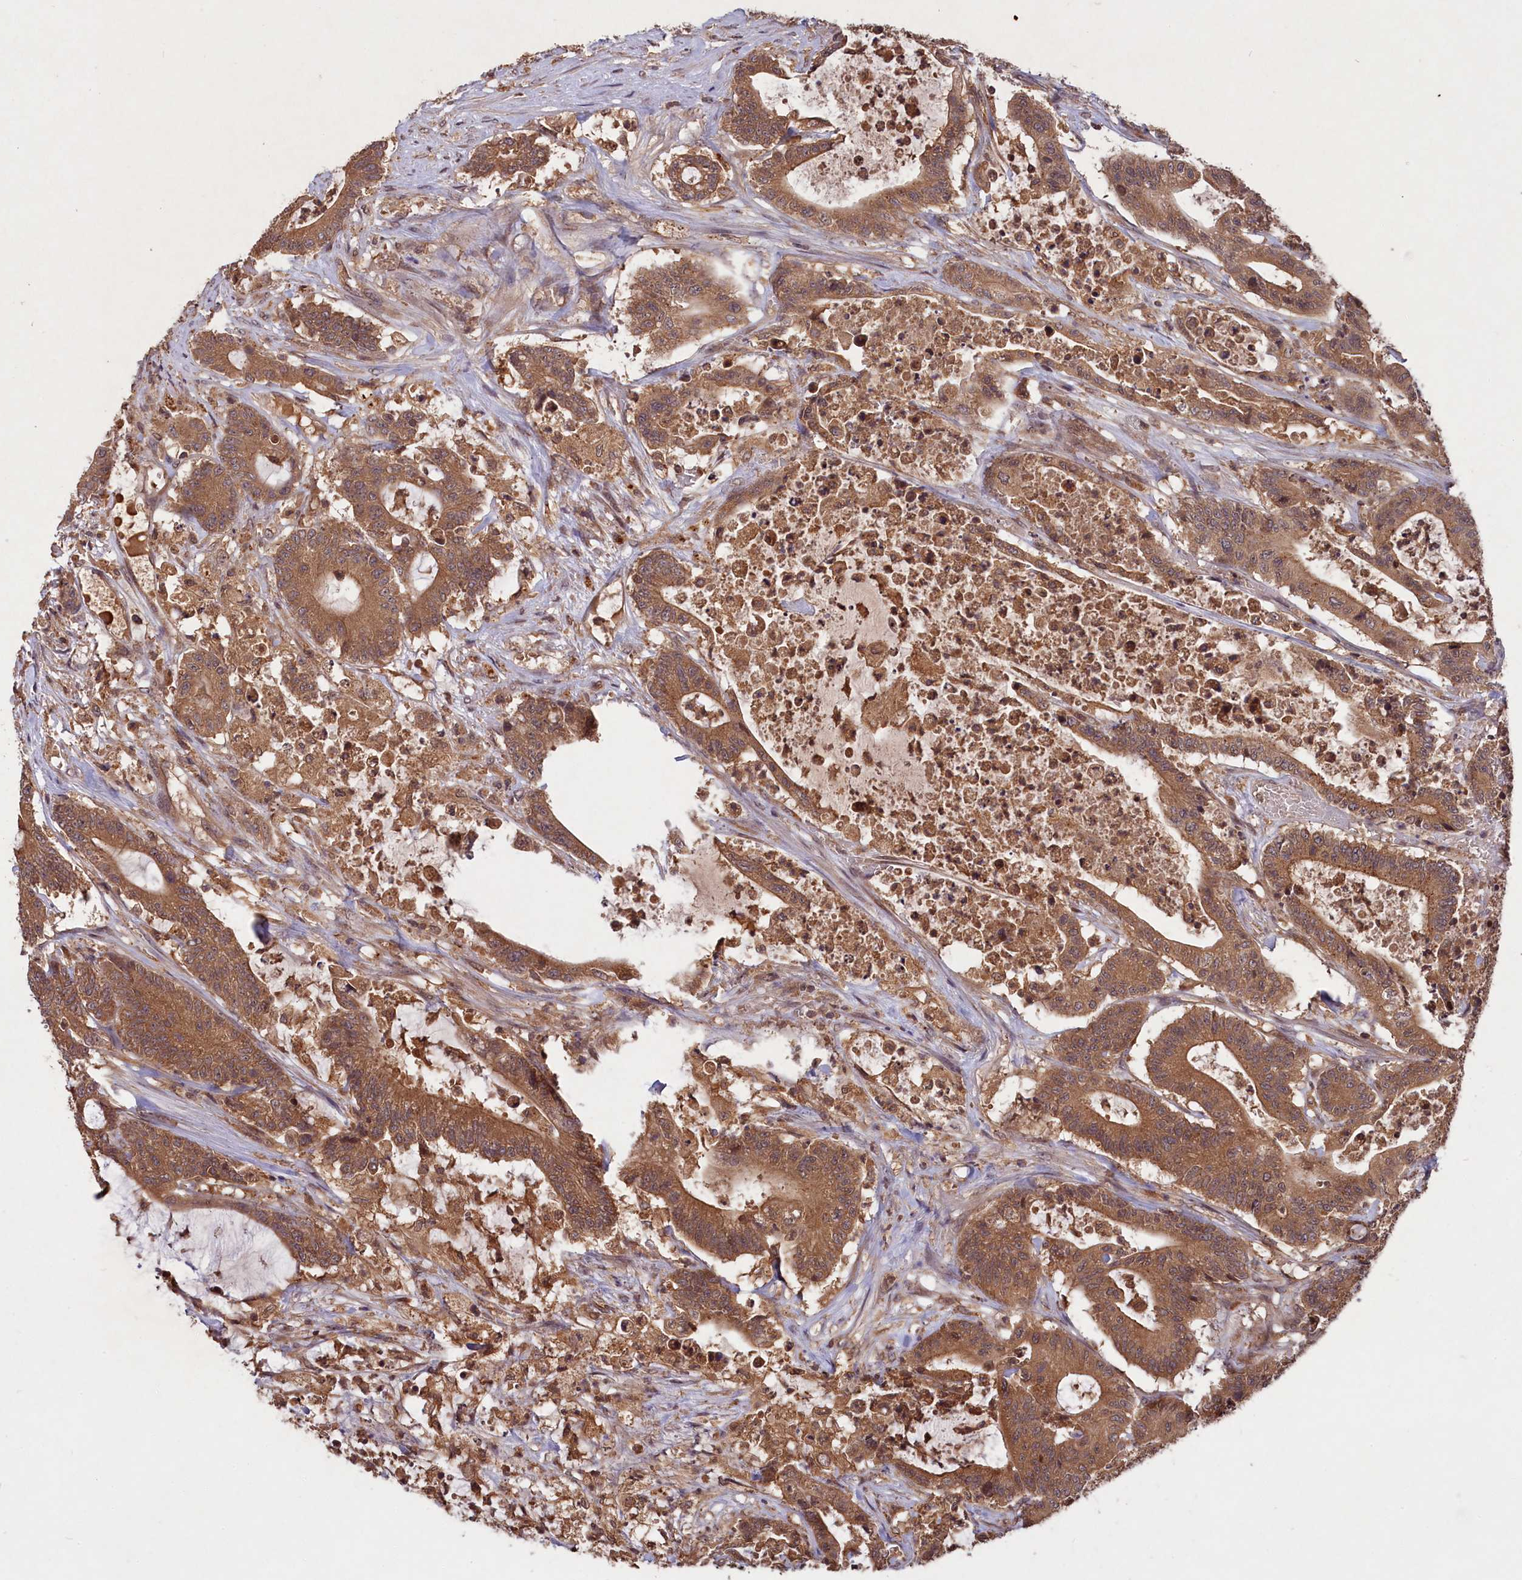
{"staining": {"intensity": "moderate", "quantity": ">75%", "location": "cytoplasmic/membranous"}, "tissue": "colorectal cancer", "cell_type": "Tumor cells", "image_type": "cancer", "snomed": [{"axis": "morphology", "description": "Adenocarcinoma, NOS"}, {"axis": "topography", "description": "Colon"}], "caption": "Immunohistochemical staining of human colorectal adenocarcinoma demonstrates medium levels of moderate cytoplasmic/membranous protein expression in approximately >75% of tumor cells.", "gene": "CHAC1", "patient": {"sex": "female", "age": 84}}